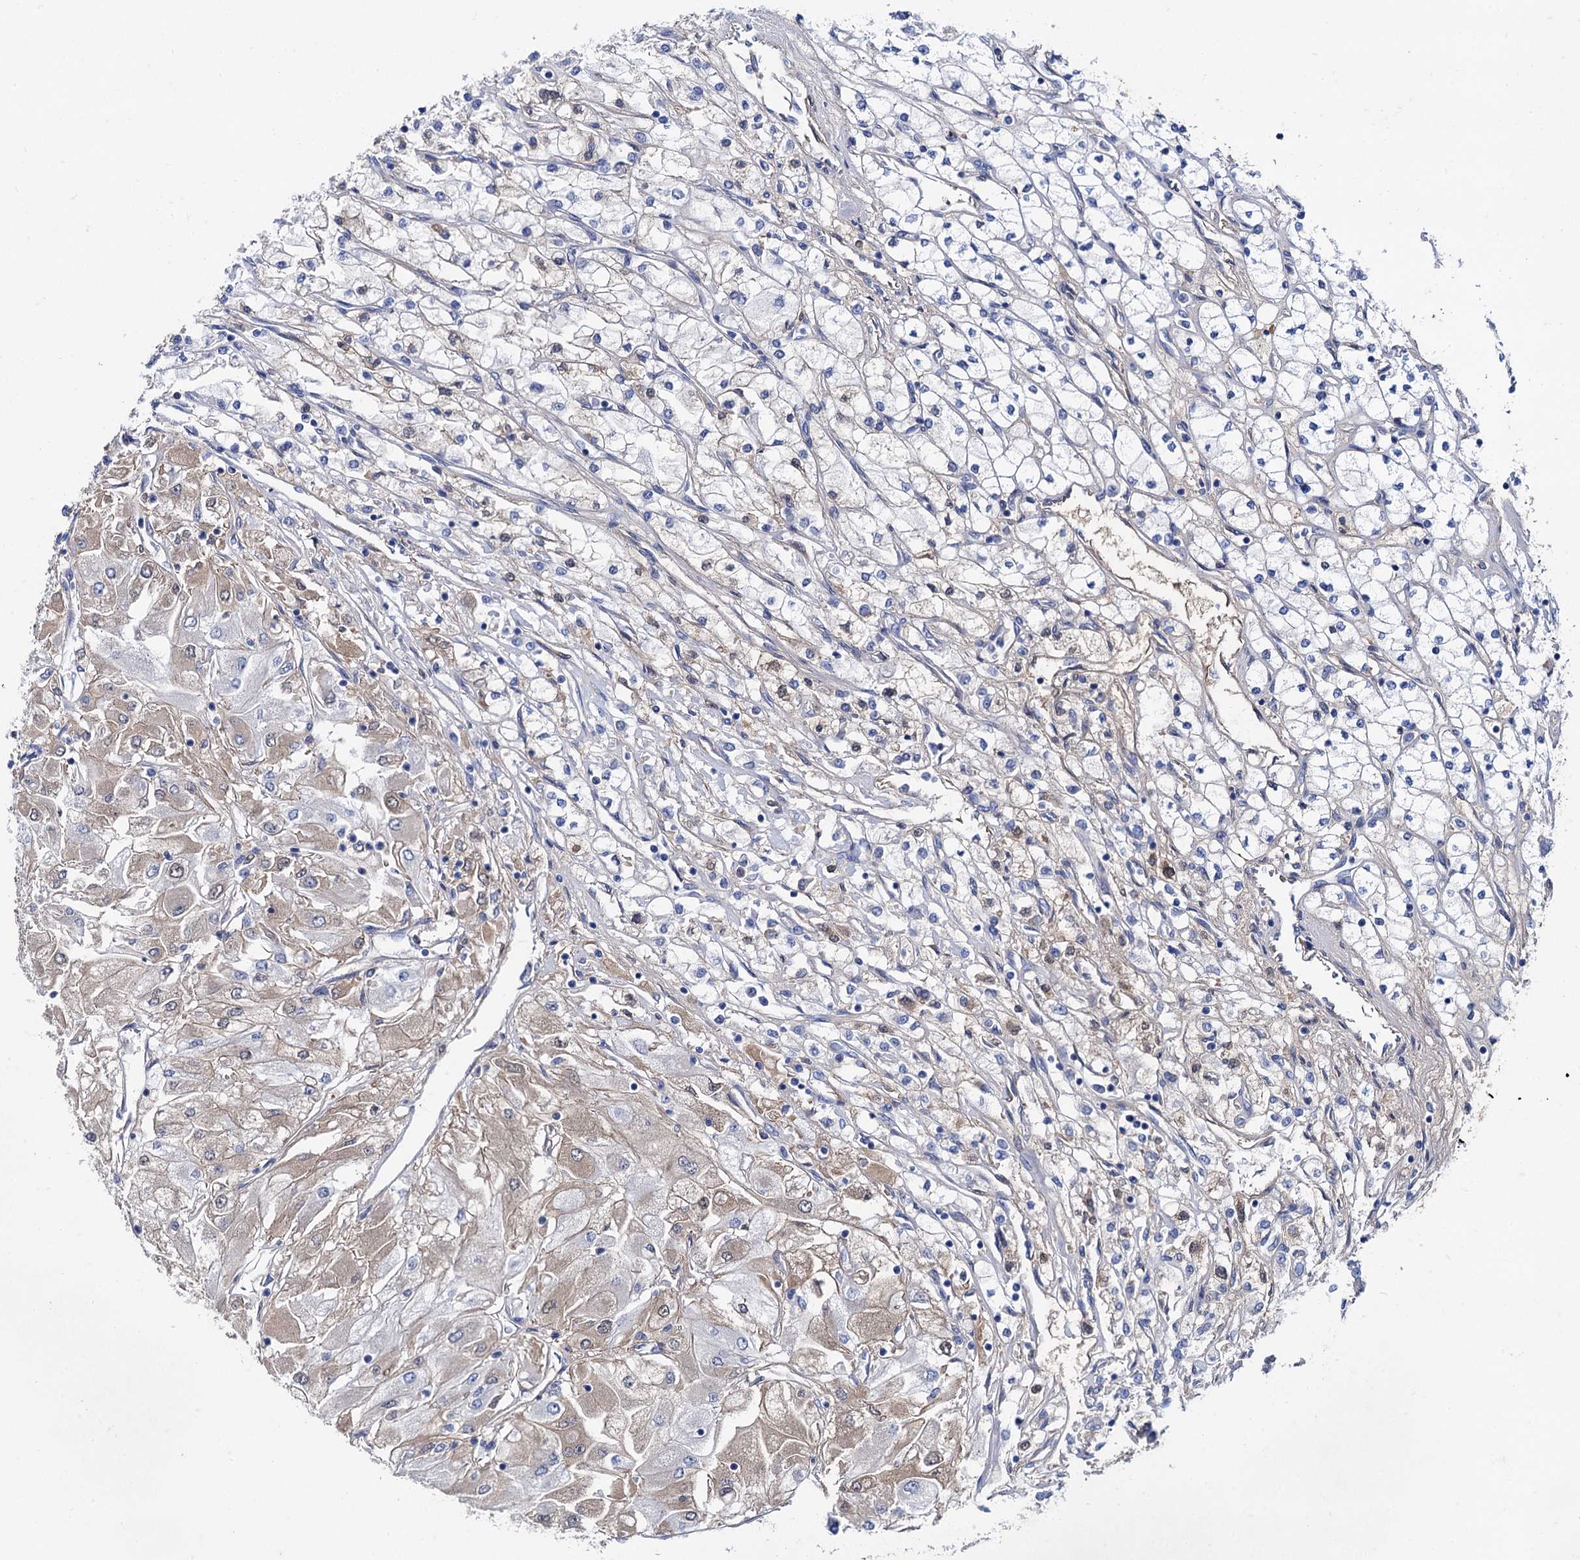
{"staining": {"intensity": "weak", "quantity": "<25%", "location": "cytoplasmic/membranous"}, "tissue": "renal cancer", "cell_type": "Tumor cells", "image_type": "cancer", "snomed": [{"axis": "morphology", "description": "Adenocarcinoma, NOS"}, {"axis": "topography", "description": "Kidney"}], "caption": "There is no significant positivity in tumor cells of renal adenocarcinoma.", "gene": "TMEM72", "patient": {"sex": "male", "age": 80}}